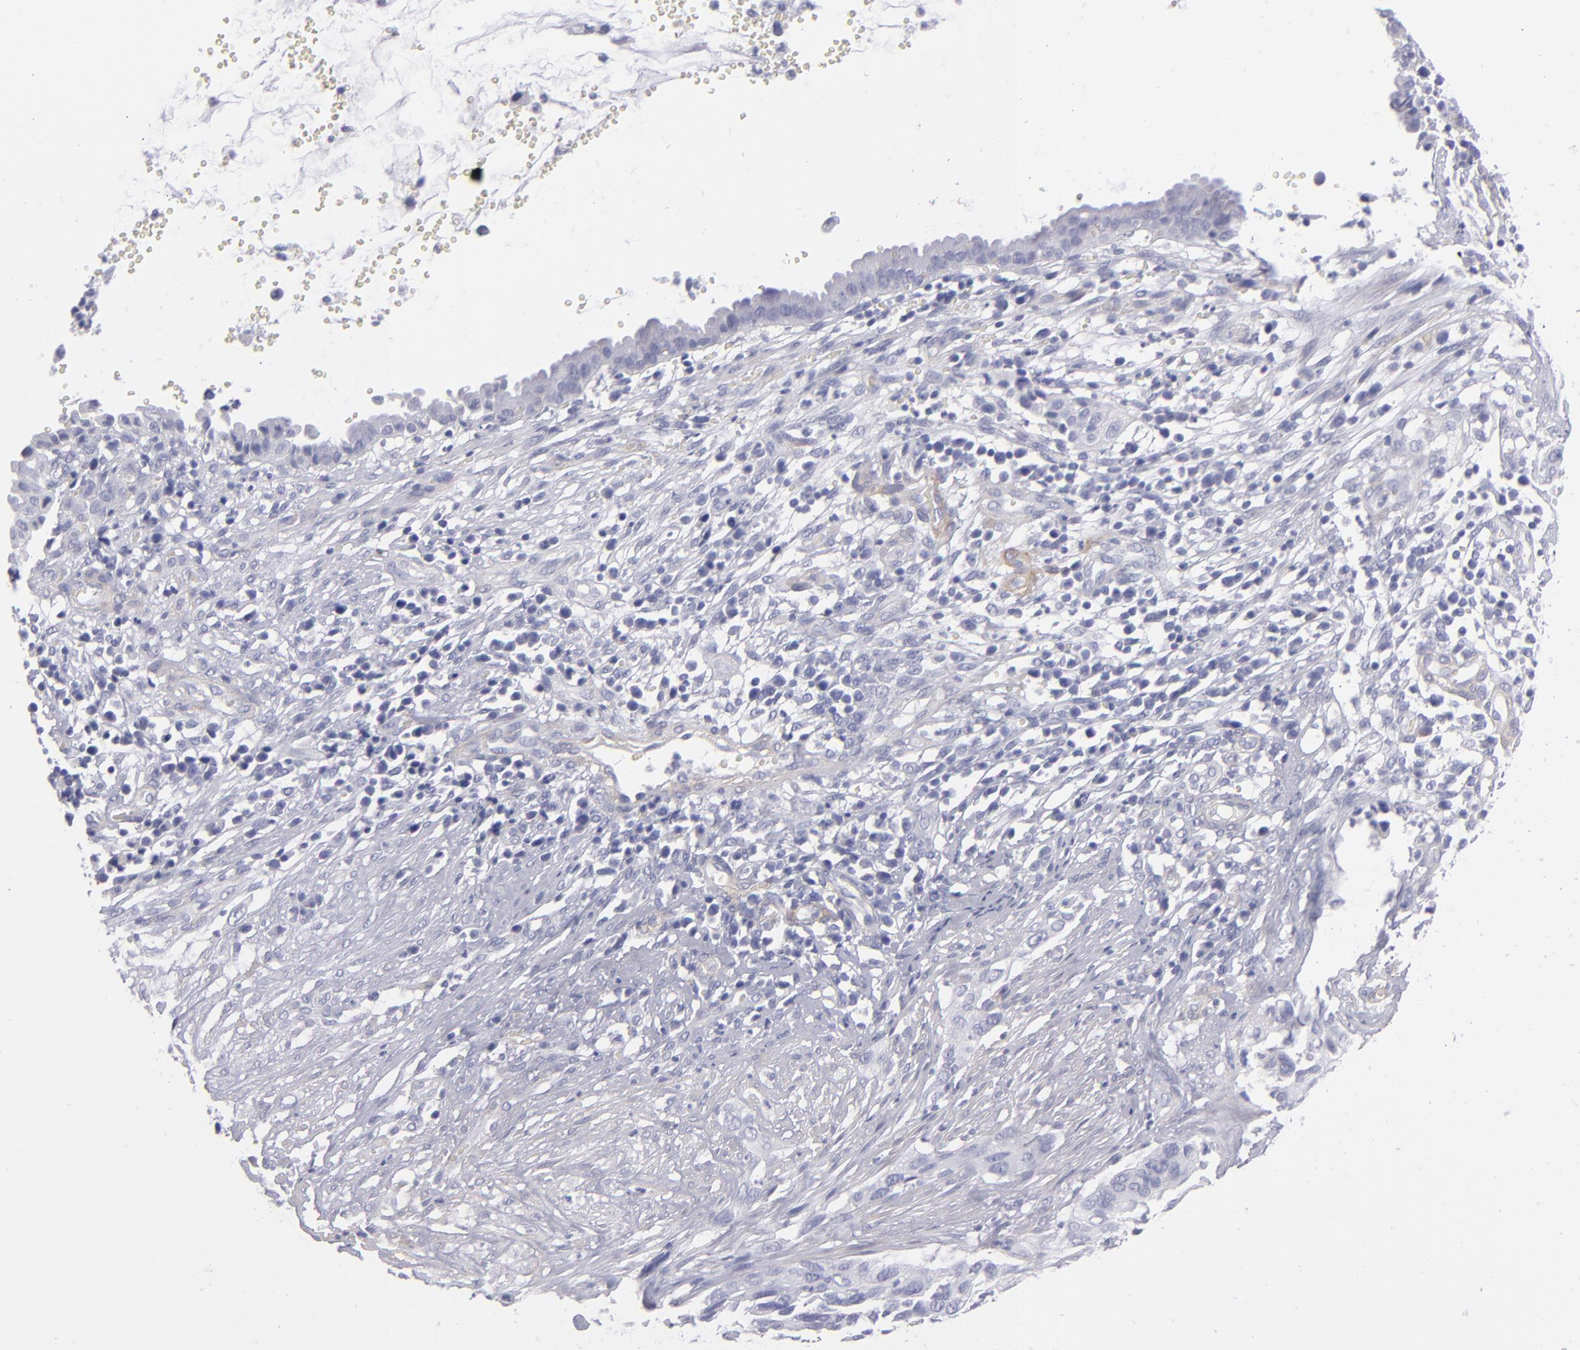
{"staining": {"intensity": "negative", "quantity": "none", "location": "none"}, "tissue": "cervical cancer", "cell_type": "Tumor cells", "image_type": "cancer", "snomed": [{"axis": "morphology", "description": "Normal tissue, NOS"}, {"axis": "morphology", "description": "Squamous cell carcinoma, NOS"}, {"axis": "topography", "description": "Cervix"}], "caption": "Micrograph shows no significant protein positivity in tumor cells of cervical cancer.", "gene": "MYH11", "patient": {"sex": "female", "age": 45}}